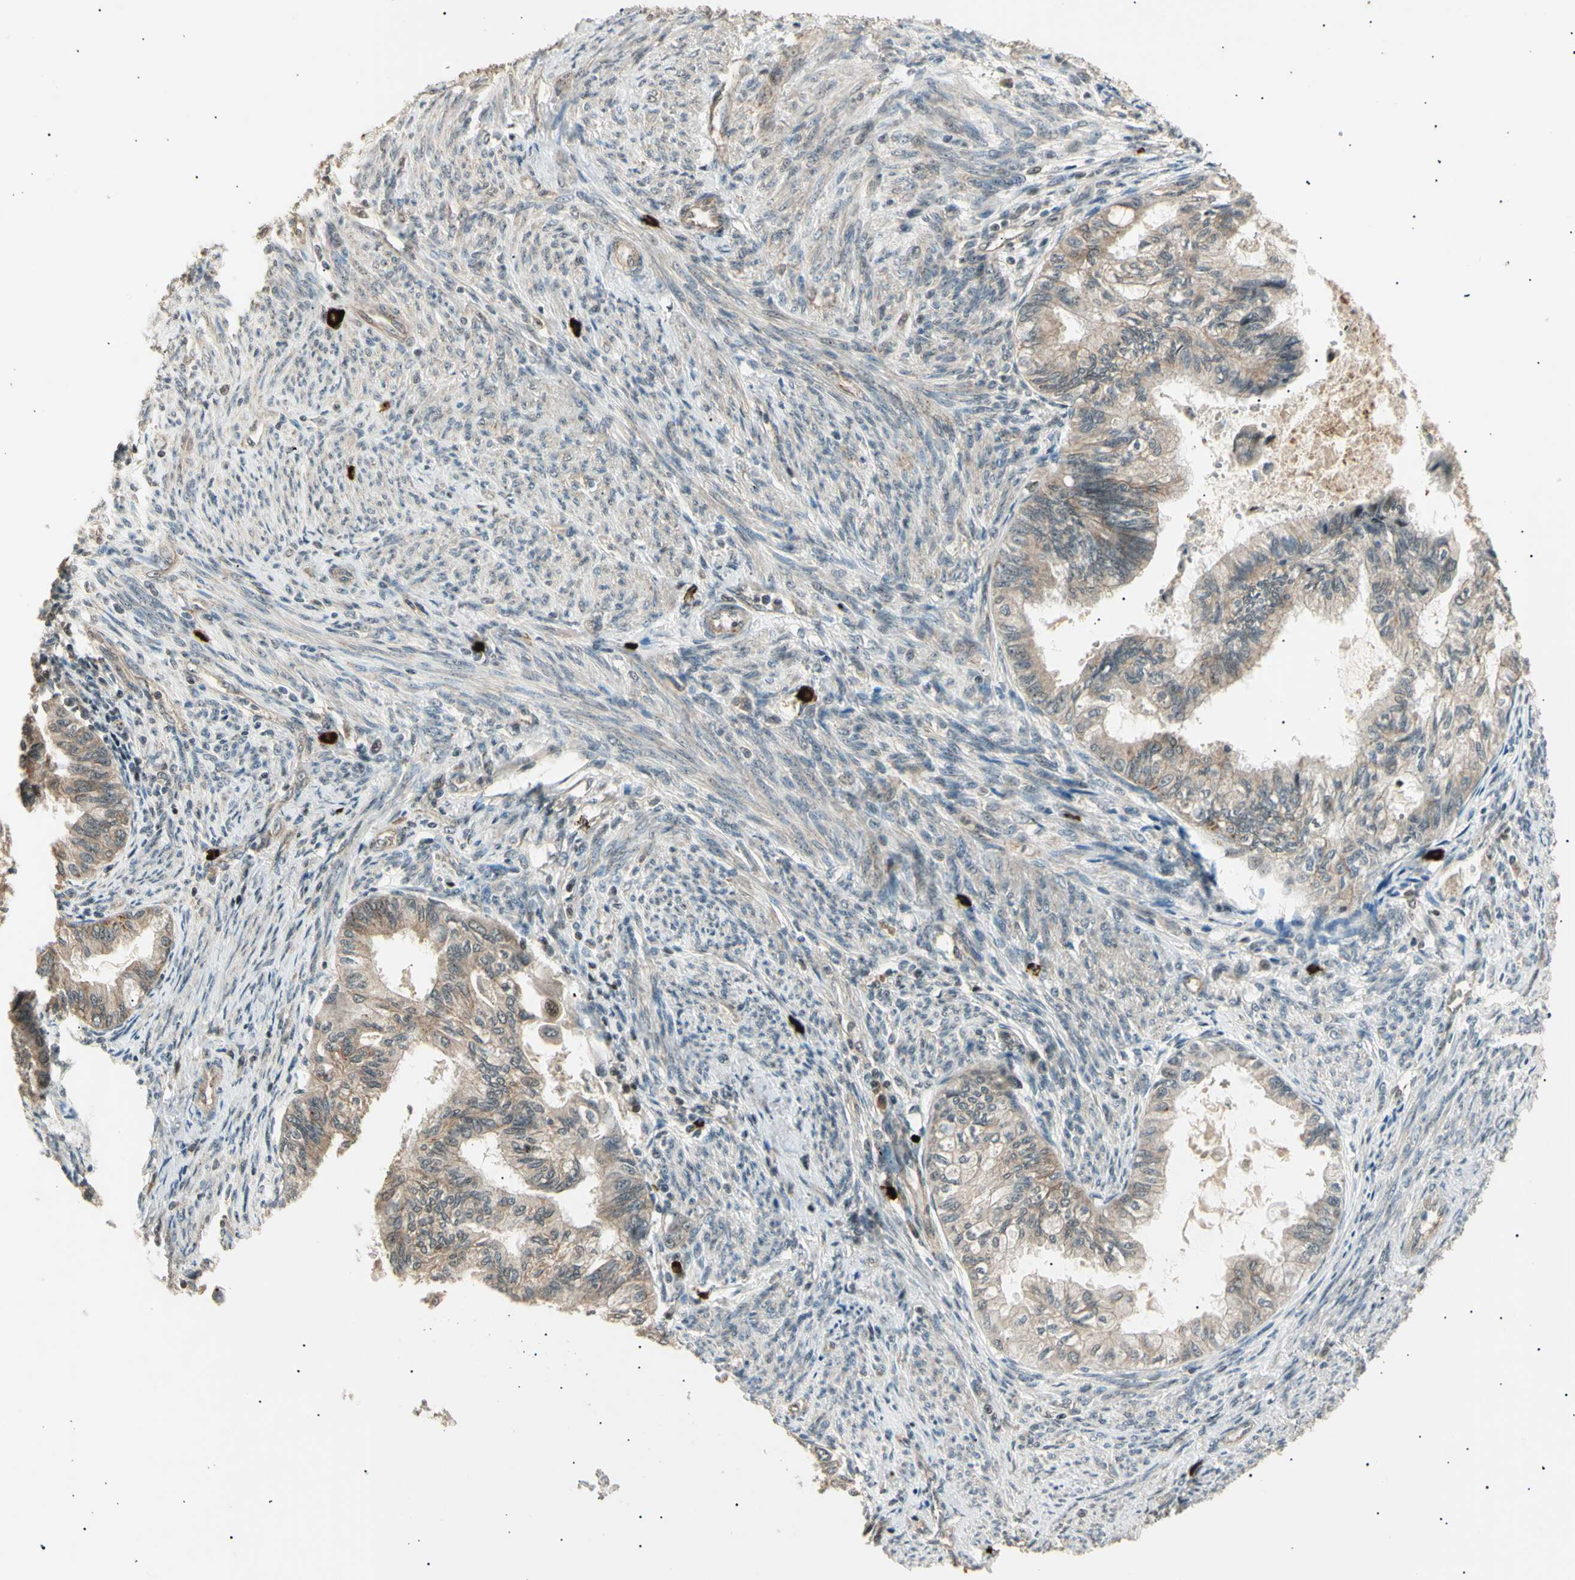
{"staining": {"intensity": "weak", "quantity": ">75%", "location": "cytoplasmic/membranous"}, "tissue": "cervical cancer", "cell_type": "Tumor cells", "image_type": "cancer", "snomed": [{"axis": "morphology", "description": "Normal tissue, NOS"}, {"axis": "morphology", "description": "Adenocarcinoma, NOS"}, {"axis": "topography", "description": "Cervix"}, {"axis": "topography", "description": "Endometrium"}], "caption": "Immunohistochemical staining of human cervical cancer demonstrates low levels of weak cytoplasmic/membranous expression in approximately >75% of tumor cells. The staining is performed using DAB (3,3'-diaminobenzidine) brown chromogen to label protein expression. The nuclei are counter-stained blue using hematoxylin.", "gene": "NUAK2", "patient": {"sex": "female", "age": 86}}